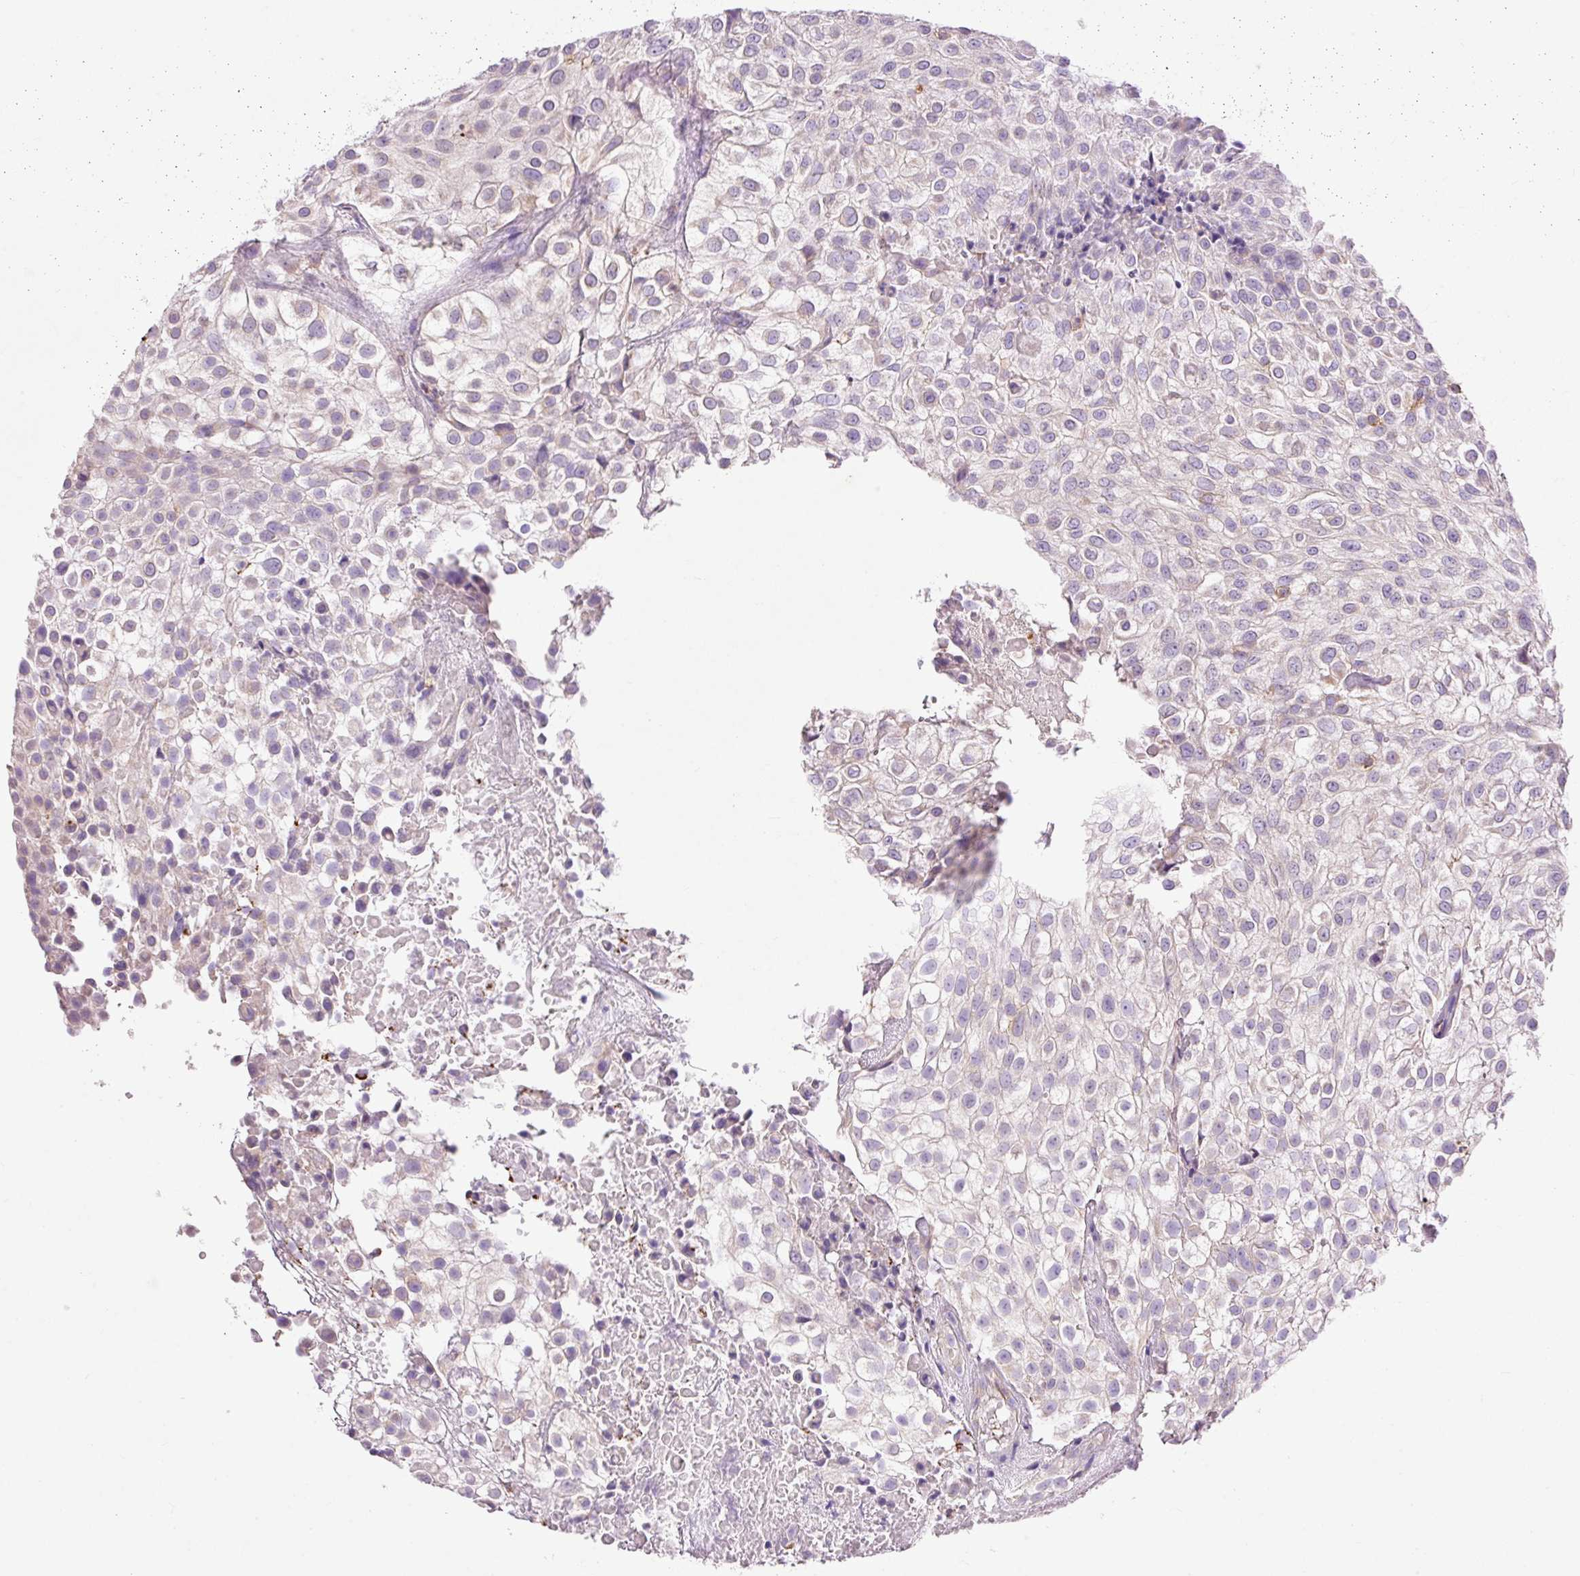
{"staining": {"intensity": "negative", "quantity": "none", "location": "none"}, "tissue": "urothelial cancer", "cell_type": "Tumor cells", "image_type": "cancer", "snomed": [{"axis": "morphology", "description": "Urothelial carcinoma, High grade"}, {"axis": "topography", "description": "Urinary bladder"}], "caption": "The immunohistochemistry micrograph has no significant positivity in tumor cells of high-grade urothelial carcinoma tissue.", "gene": "IMMT", "patient": {"sex": "male", "age": 56}}